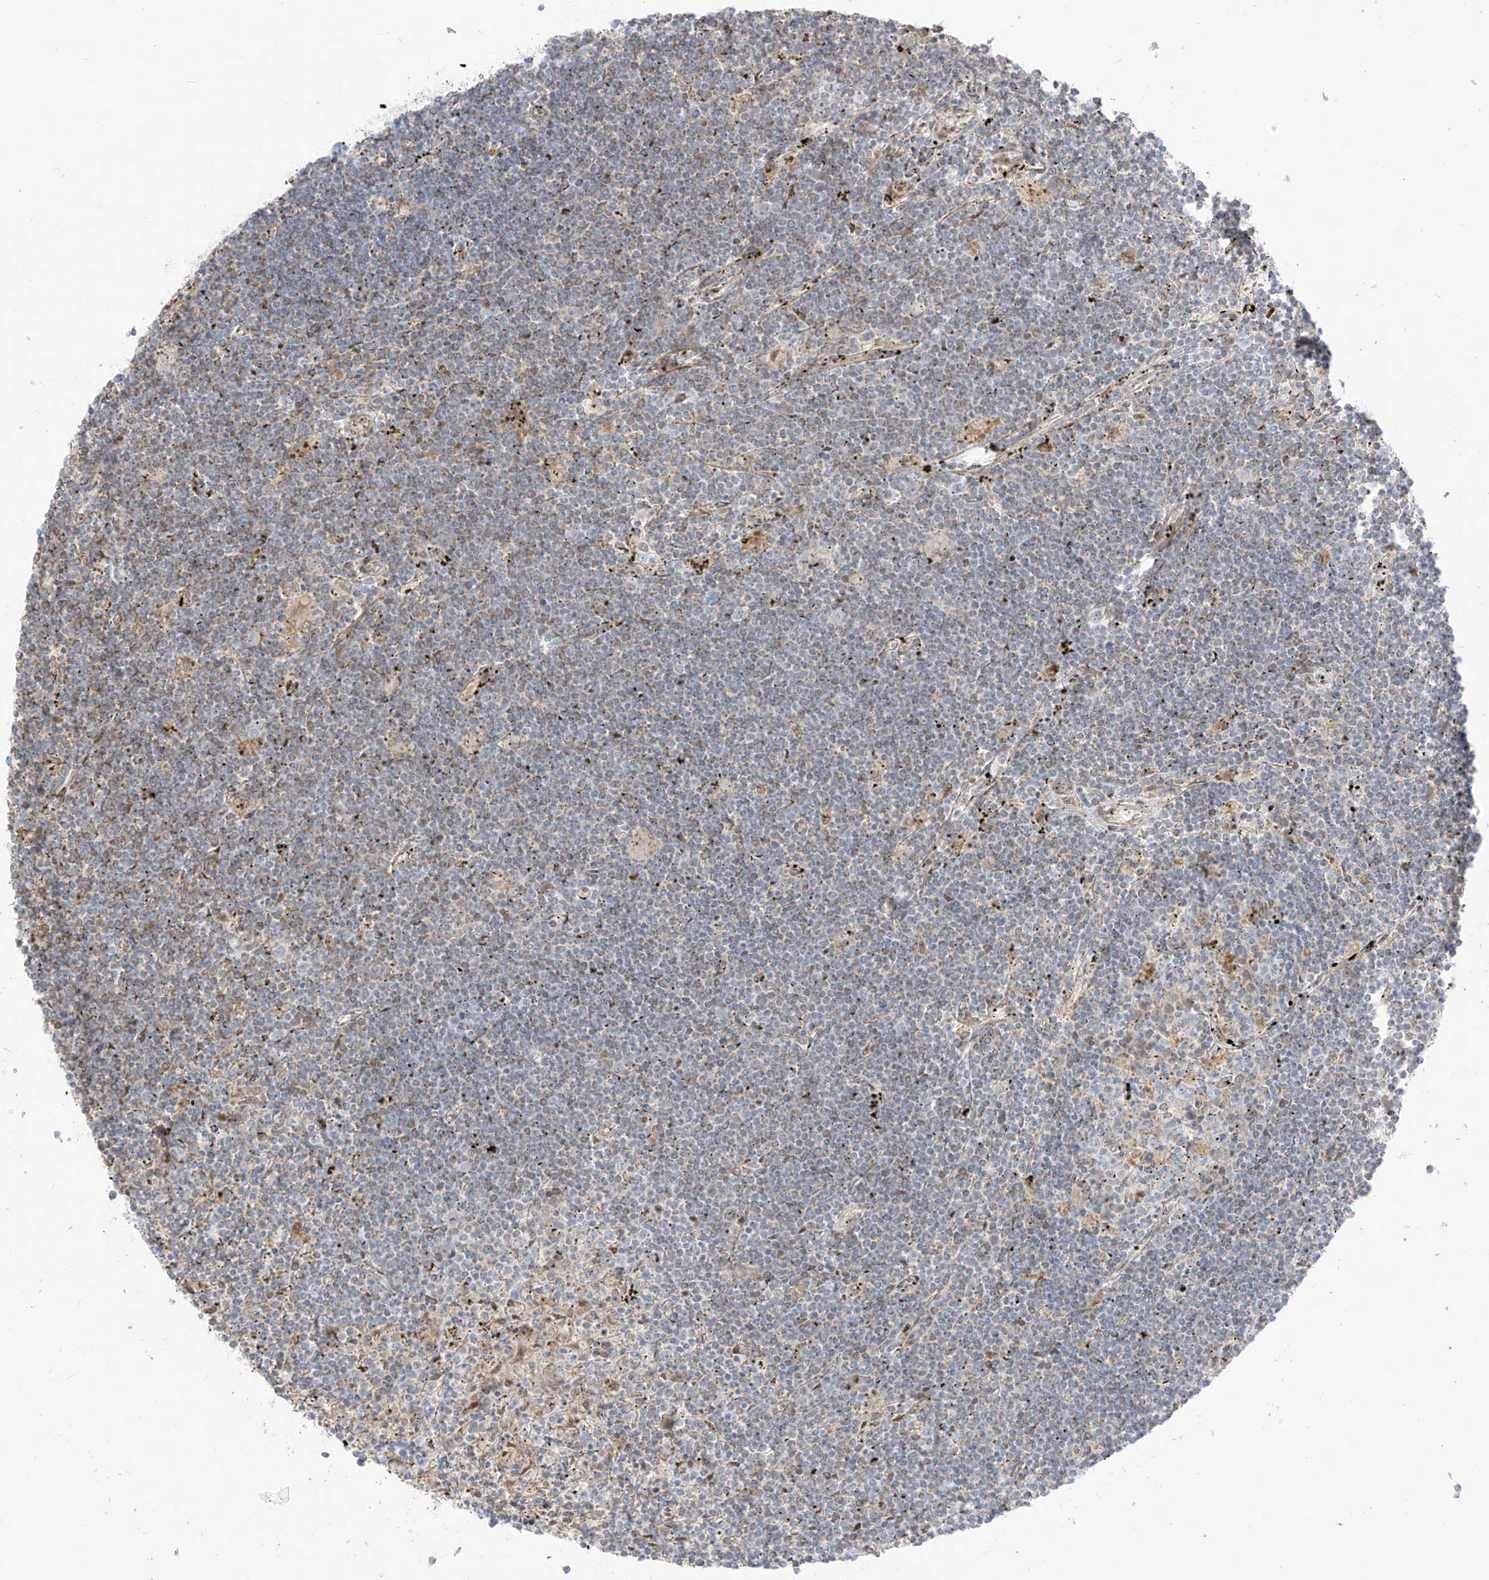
{"staining": {"intensity": "weak", "quantity": "25%-75%", "location": "cytoplasmic/membranous"}, "tissue": "lymphoma", "cell_type": "Tumor cells", "image_type": "cancer", "snomed": [{"axis": "morphology", "description": "Malignant lymphoma, non-Hodgkin's type, Low grade"}, {"axis": "topography", "description": "Spleen"}], "caption": "Malignant lymphoma, non-Hodgkin's type (low-grade) tissue demonstrates weak cytoplasmic/membranous staining in approximately 25%-75% of tumor cells", "gene": "ARHGEF40", "patient": {"sex": "male", "age": 76}}